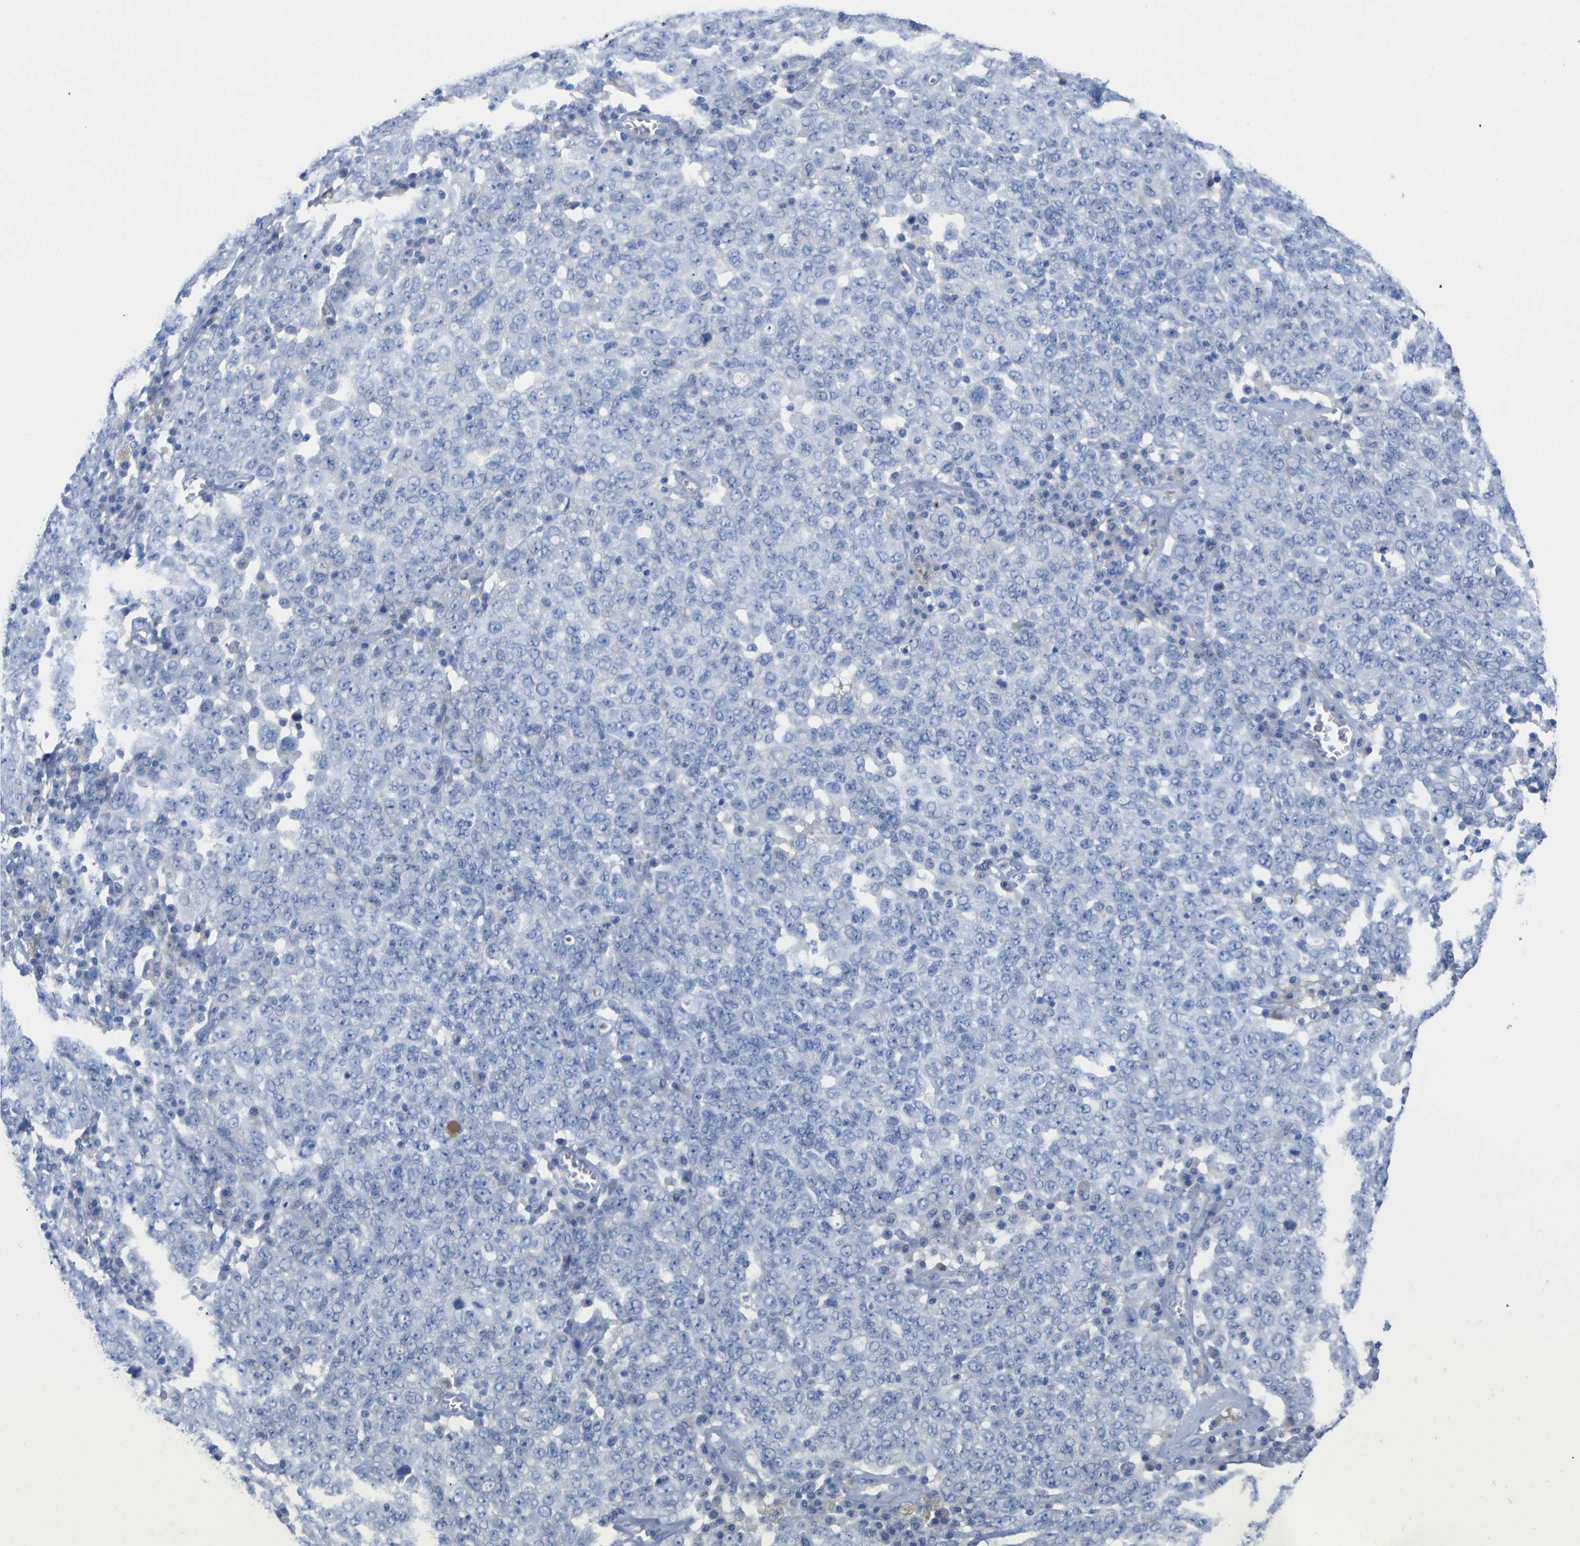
{"staining": {"intensity": "negative", "quantity": "none", "location": "none"}, "tissue": "ovarian cancer", "cell_type": "Tumor cells", "image_type": "cancer", "snomed": [{"axis": "morphology", "description": "Carcinoma, endometroid"}, {"axis": "topography", "description": "Ovary"}], "caption": "This is a histopathology image of IHC staining of endometroid carcinoma (ovarian), which shows no positivity in tumor cells.", "gene": "GCM1", "patient": {"sex": "female", "age": 62}}